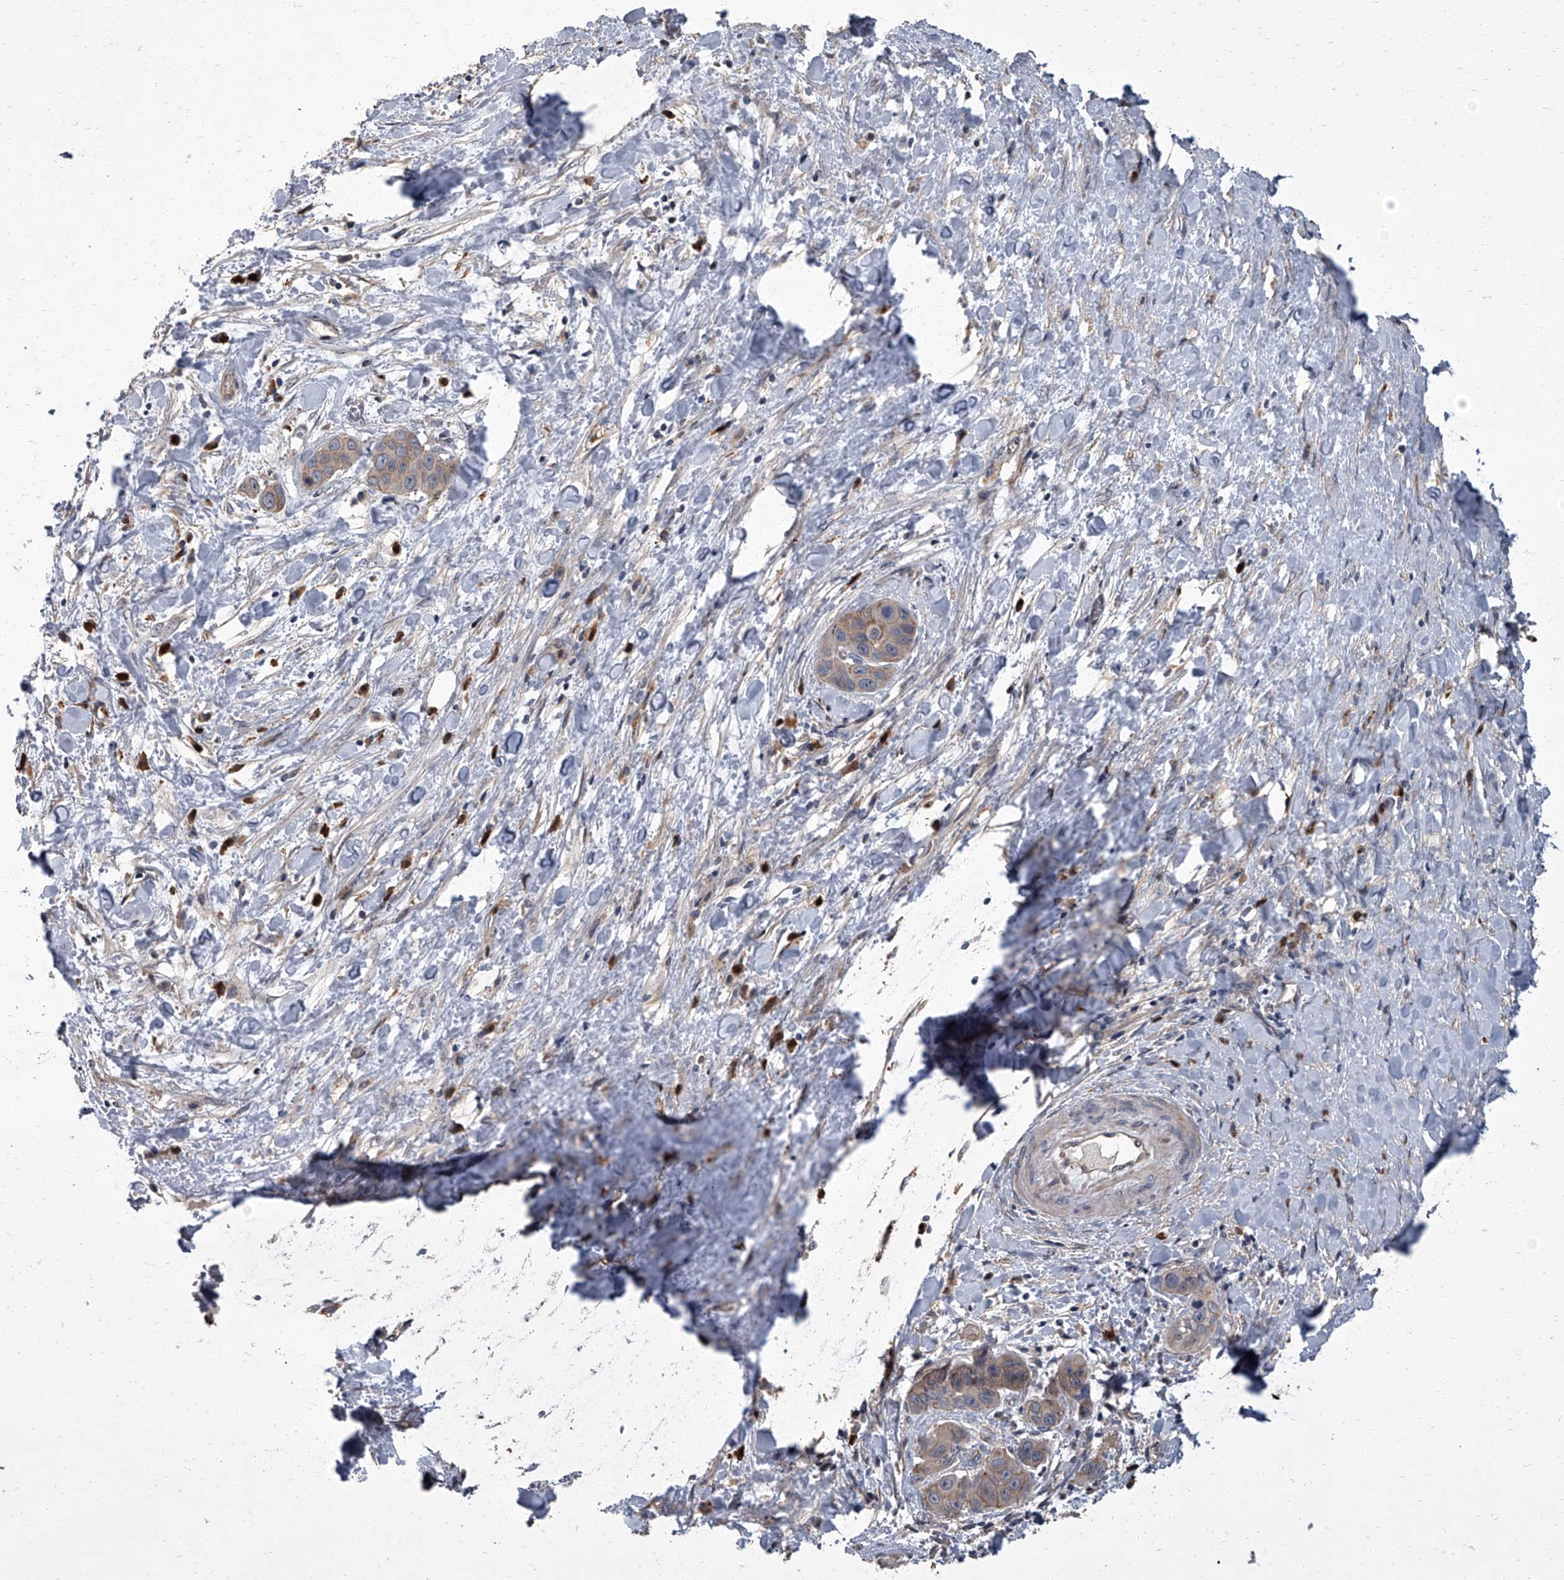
{"staining": {"intensity": "weak", "quantity": "25%-75%", "location": "cytoplasmic/membranous"}, "tissue": "liver cancer", "cell_type": "Tumor cells", "image_type": "cancer", "snomed": [{"axis": "morphology", "description": "Cholangiocarcinoma"}, {"axis": "topography", "description": "Liver"}], "caption": "Liver cancer tissue displays weak cytoplasmic/membranous expression in about 25%-75% of tumor cells", "gene": "SIRT4", "patient": {"sex": "female", "age": 52}}